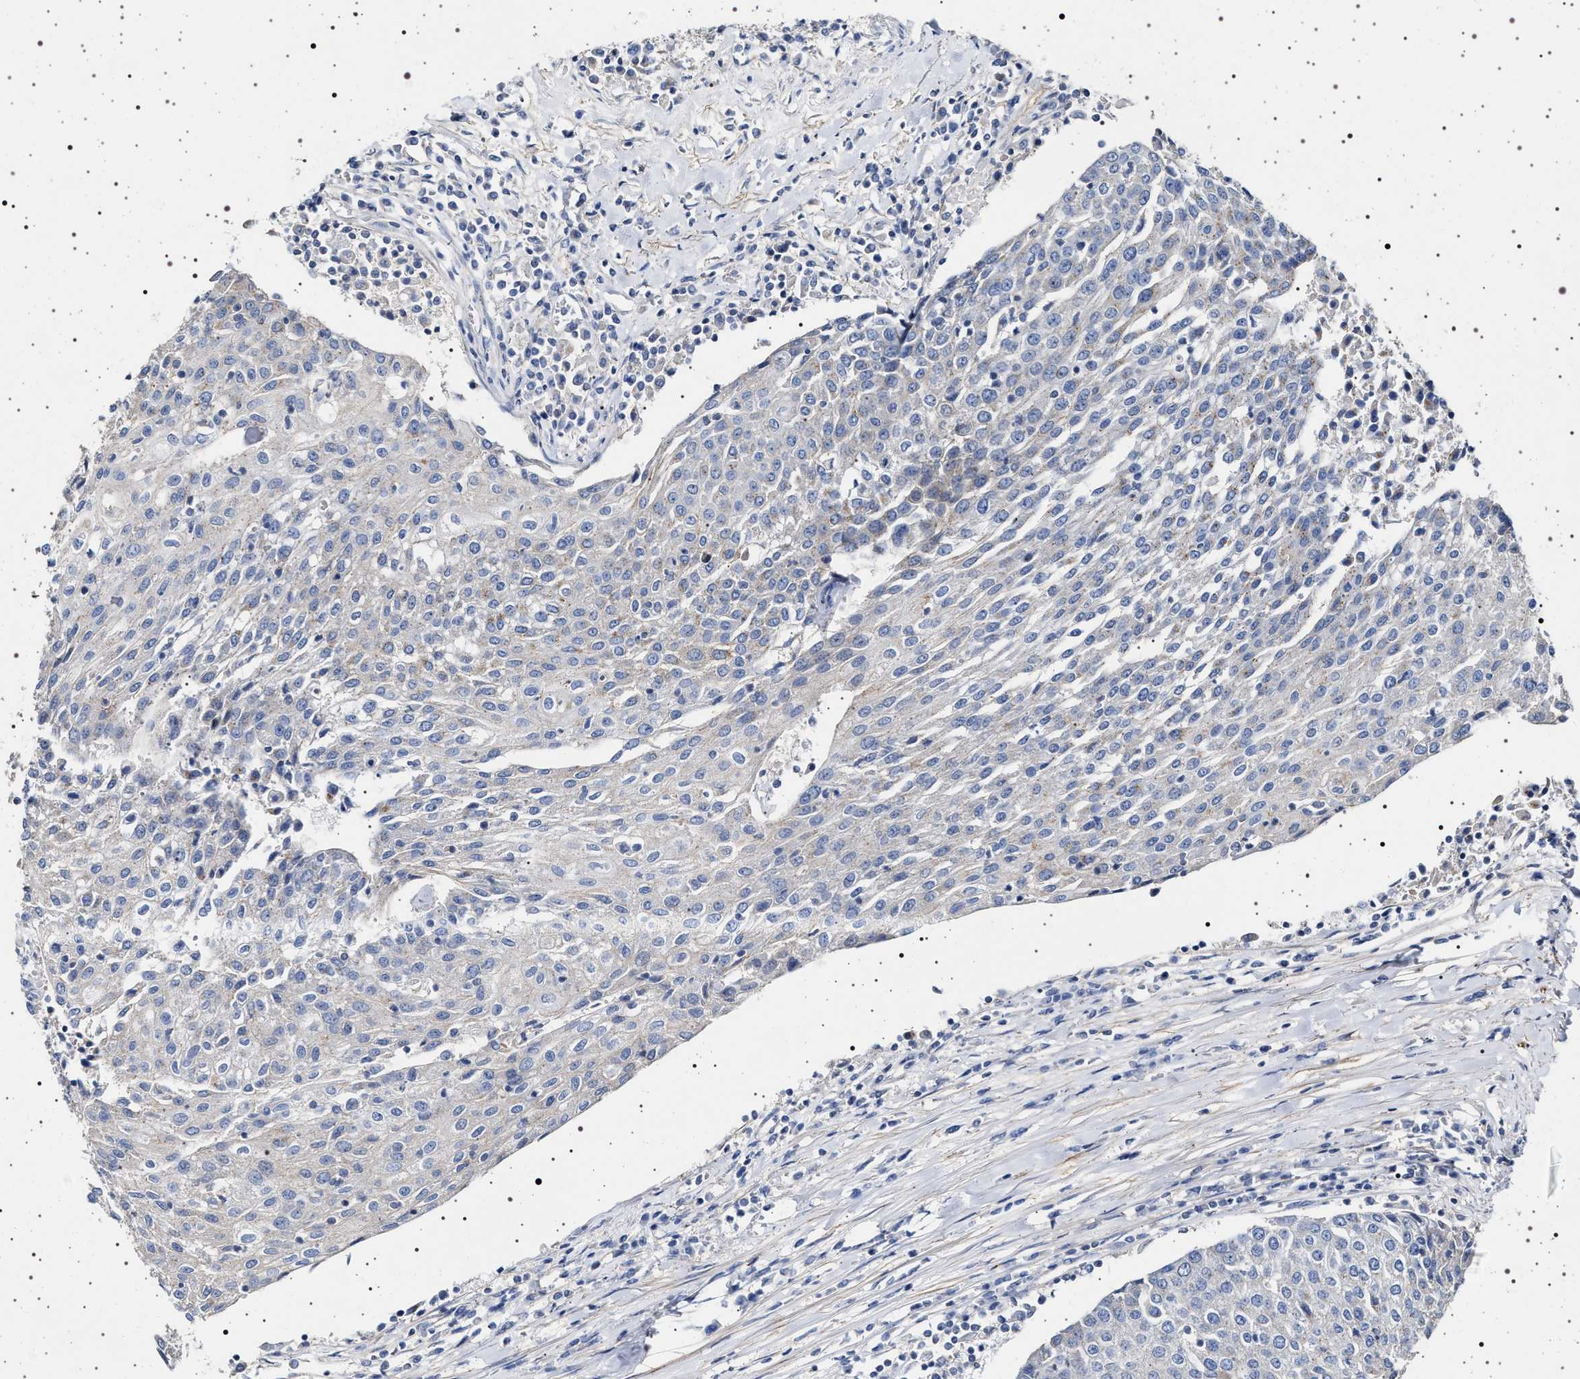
{"staining": {"intensity": "negative", "quantity": "none", "location": "none"}, "tissue": "urothelial cancer", "cell_type": "Tumor cells", "image_type": "cancer", "snomed": [{"axis": "morphology", "description": "Urothelial carcinoma, High grade"}, {"axis": "topography", "description": "Urinary bladder"}], "caption": "Urothelial cancer was stained to show a protein in brown. There is no significant positivity in tumor cells.", "gene": "NAALADL2", "patient": {"sex": "female", "age": 85}}